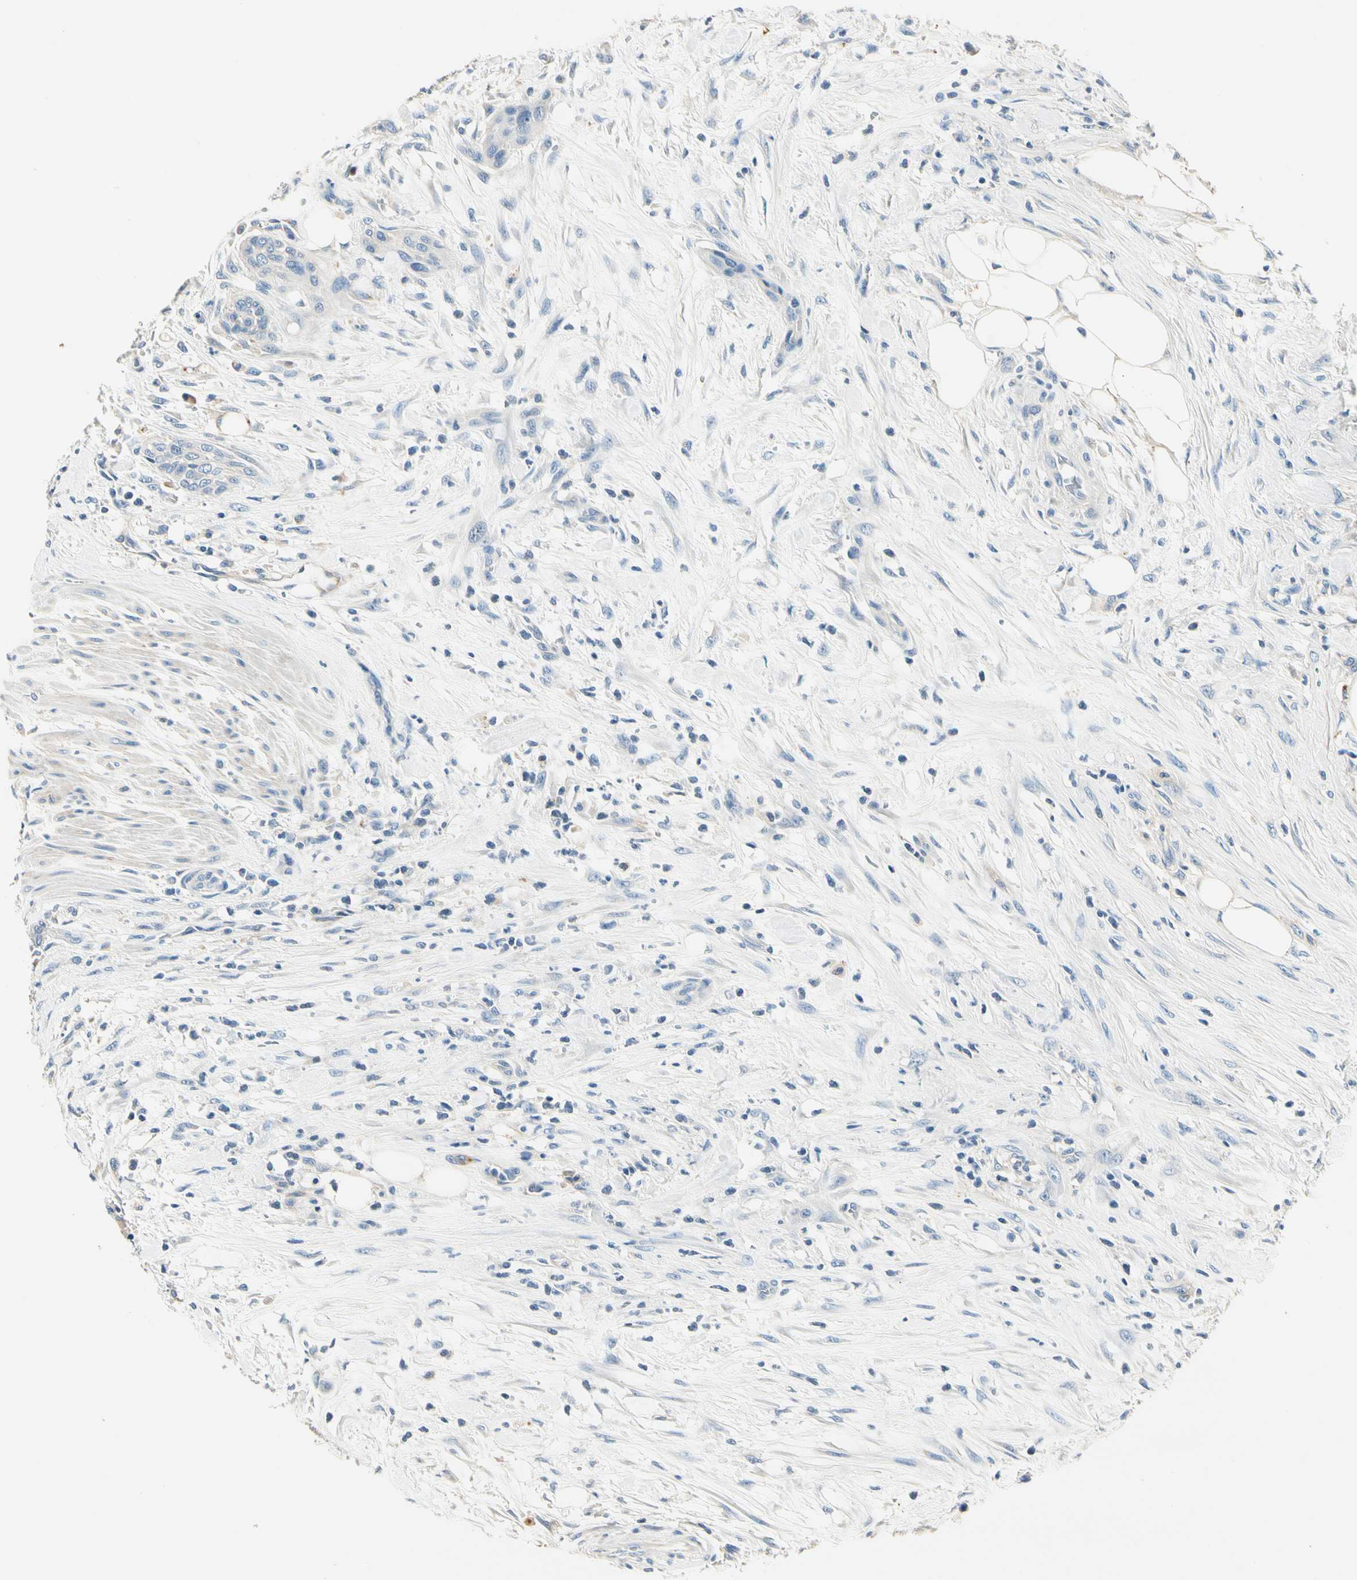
{"staining": {"intensity": "negative", "quantity": "none", "location": "none"}, "tissue": "urothelial cancer", "cell_type": "Tumor cells", "image_type": "cancer", "snomed": [{"axis": "morphology", "description": "Urothelial carcinoma, High grade"}, {"axis": "topography", "description": "Urinary bladder"}], "caption": "The IHC histopathology image has no significant expression in tumor cells of urothelial cancer tissue.", "gene": "TGFBR3", "patient": {"sex": "male", "age": 35}}